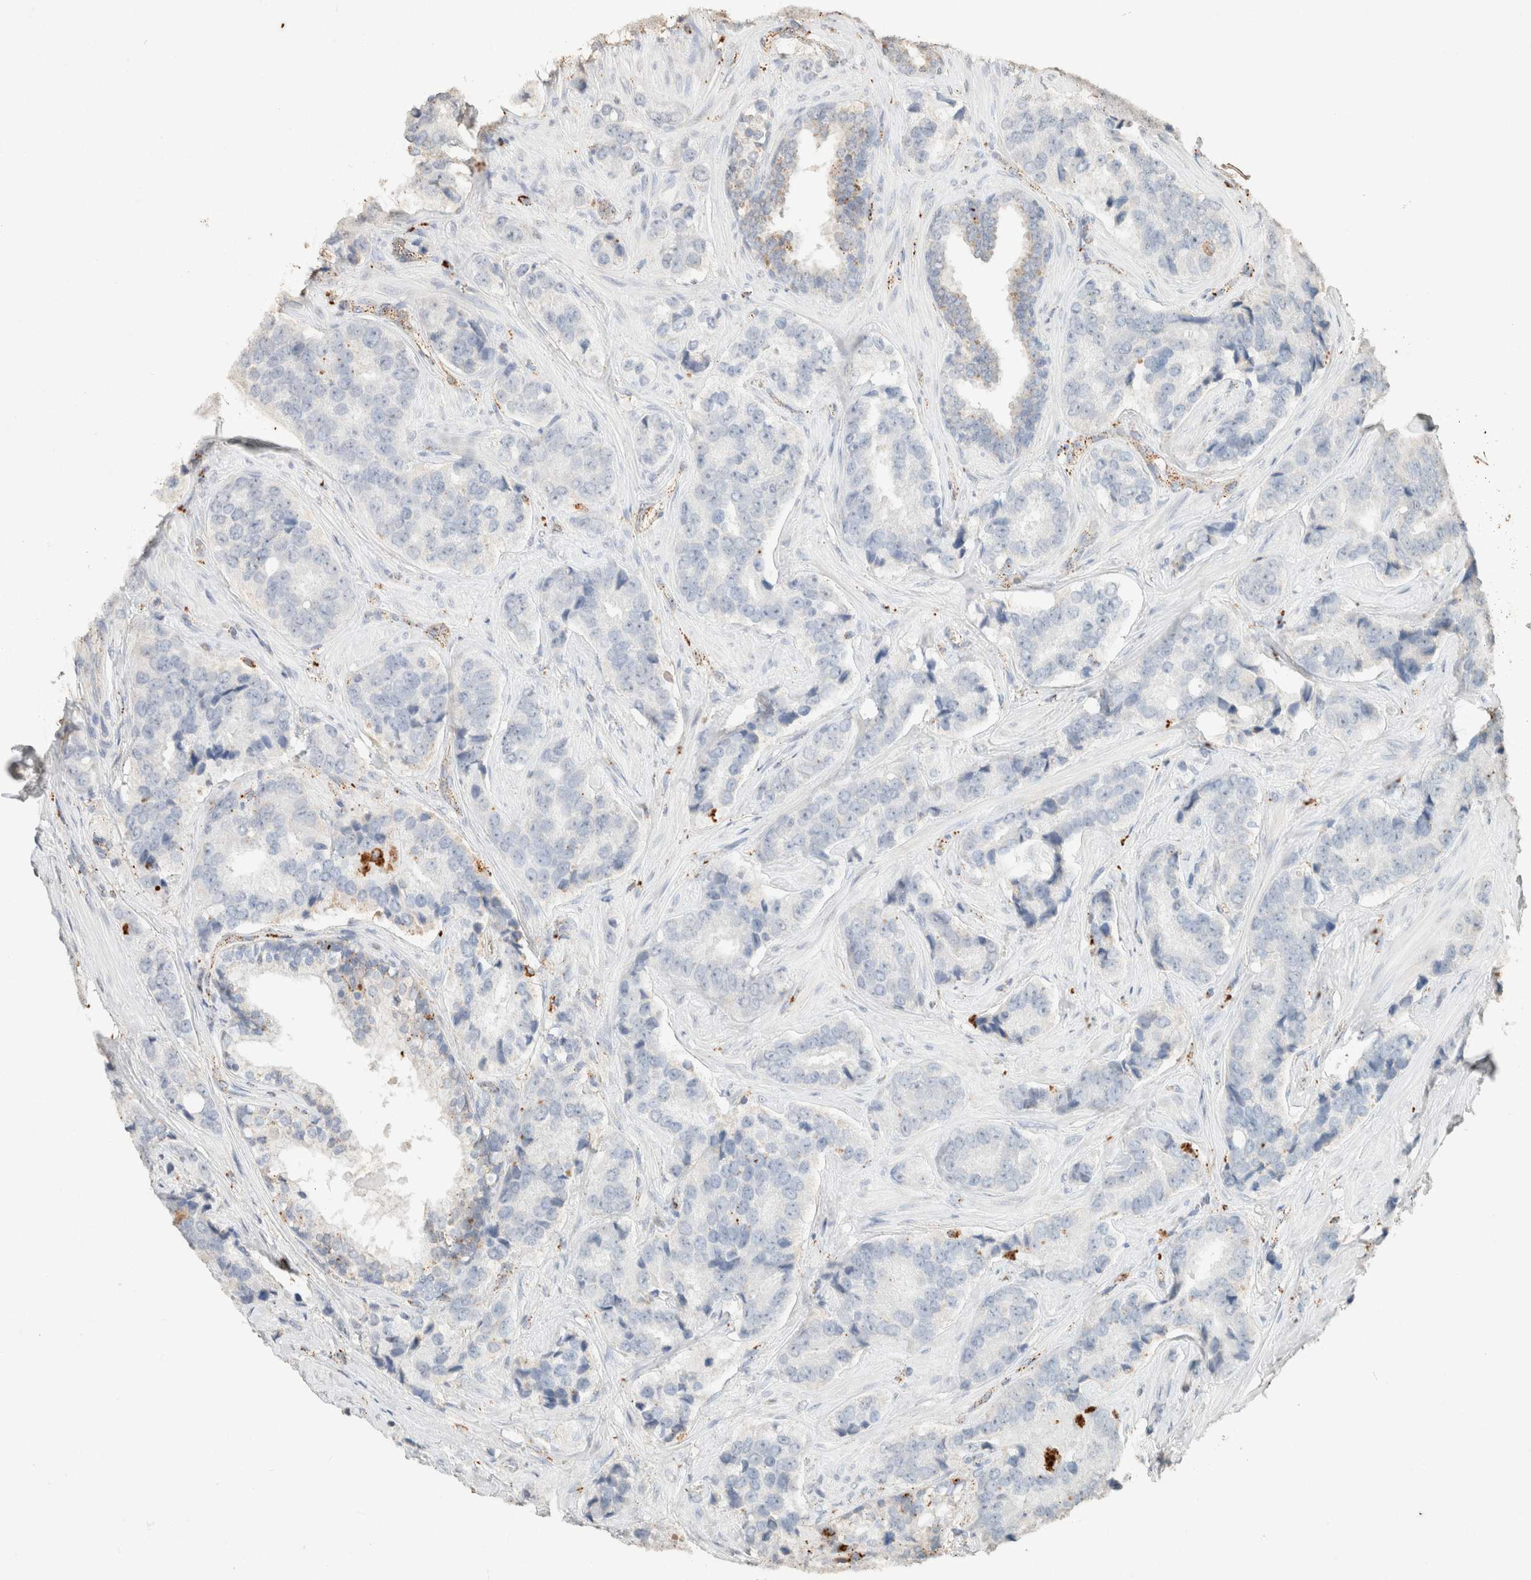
{"staining": {"intensity": "weak", "quantity": "<25%", "location": "cytoplasmic/membranous"}, "tissue": "prostate cancer", "cell_type": "Tumor cells", "image_type": "cancer", "snomed": [{"axis": "morphology", "description": "Adenocarcinoma, High grade"}, {"axis": "topography", "description": "Prostate"}], "caption": "Prostate high-grade adenocarcinoma was stained to show a protein in brown. There is no significant staining in tumor cells.", "gene": "CTSC", "patient": {"sex": "male", "age": 60}}